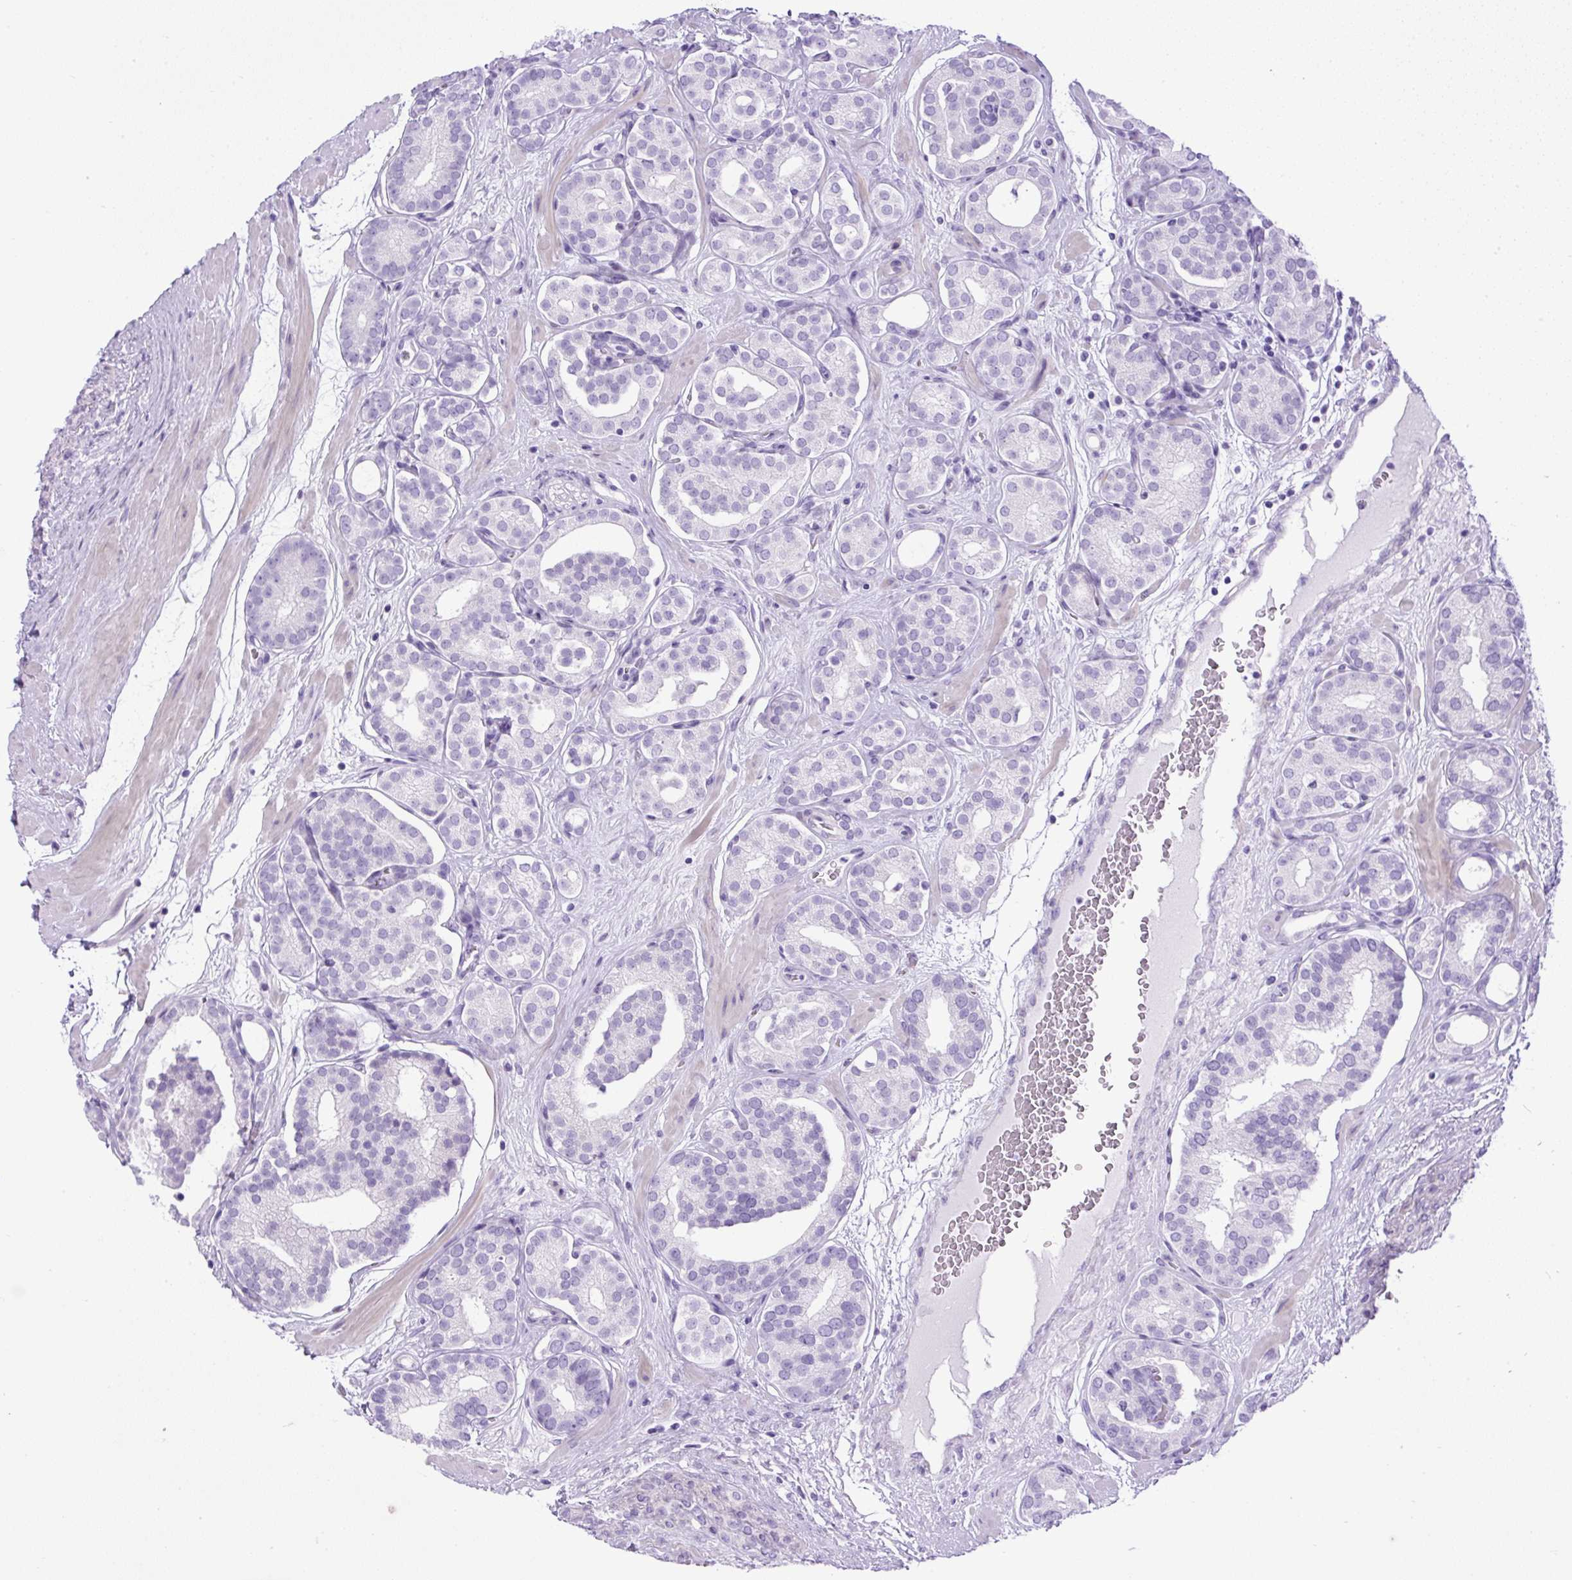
{"staining": {"intensity": "negative", "quantity": "none", "location": "none"}, "tissue": "prostate cancer", "cell_type": "Tumor cells", "image_type": "cancer", "snomed": [{"axis": "morphology", "description": "Adenocarcinoma, High grade"}, {"axis": "topography", "description": "Prostate"}], "caption": "Adenocarcinoma (high-grade) (prostate) was stained to show a protein in brown. There is no significant positivity in tumor cells.", "gene": "UPP1", "patient": {"sex": "male", "age": 66}}